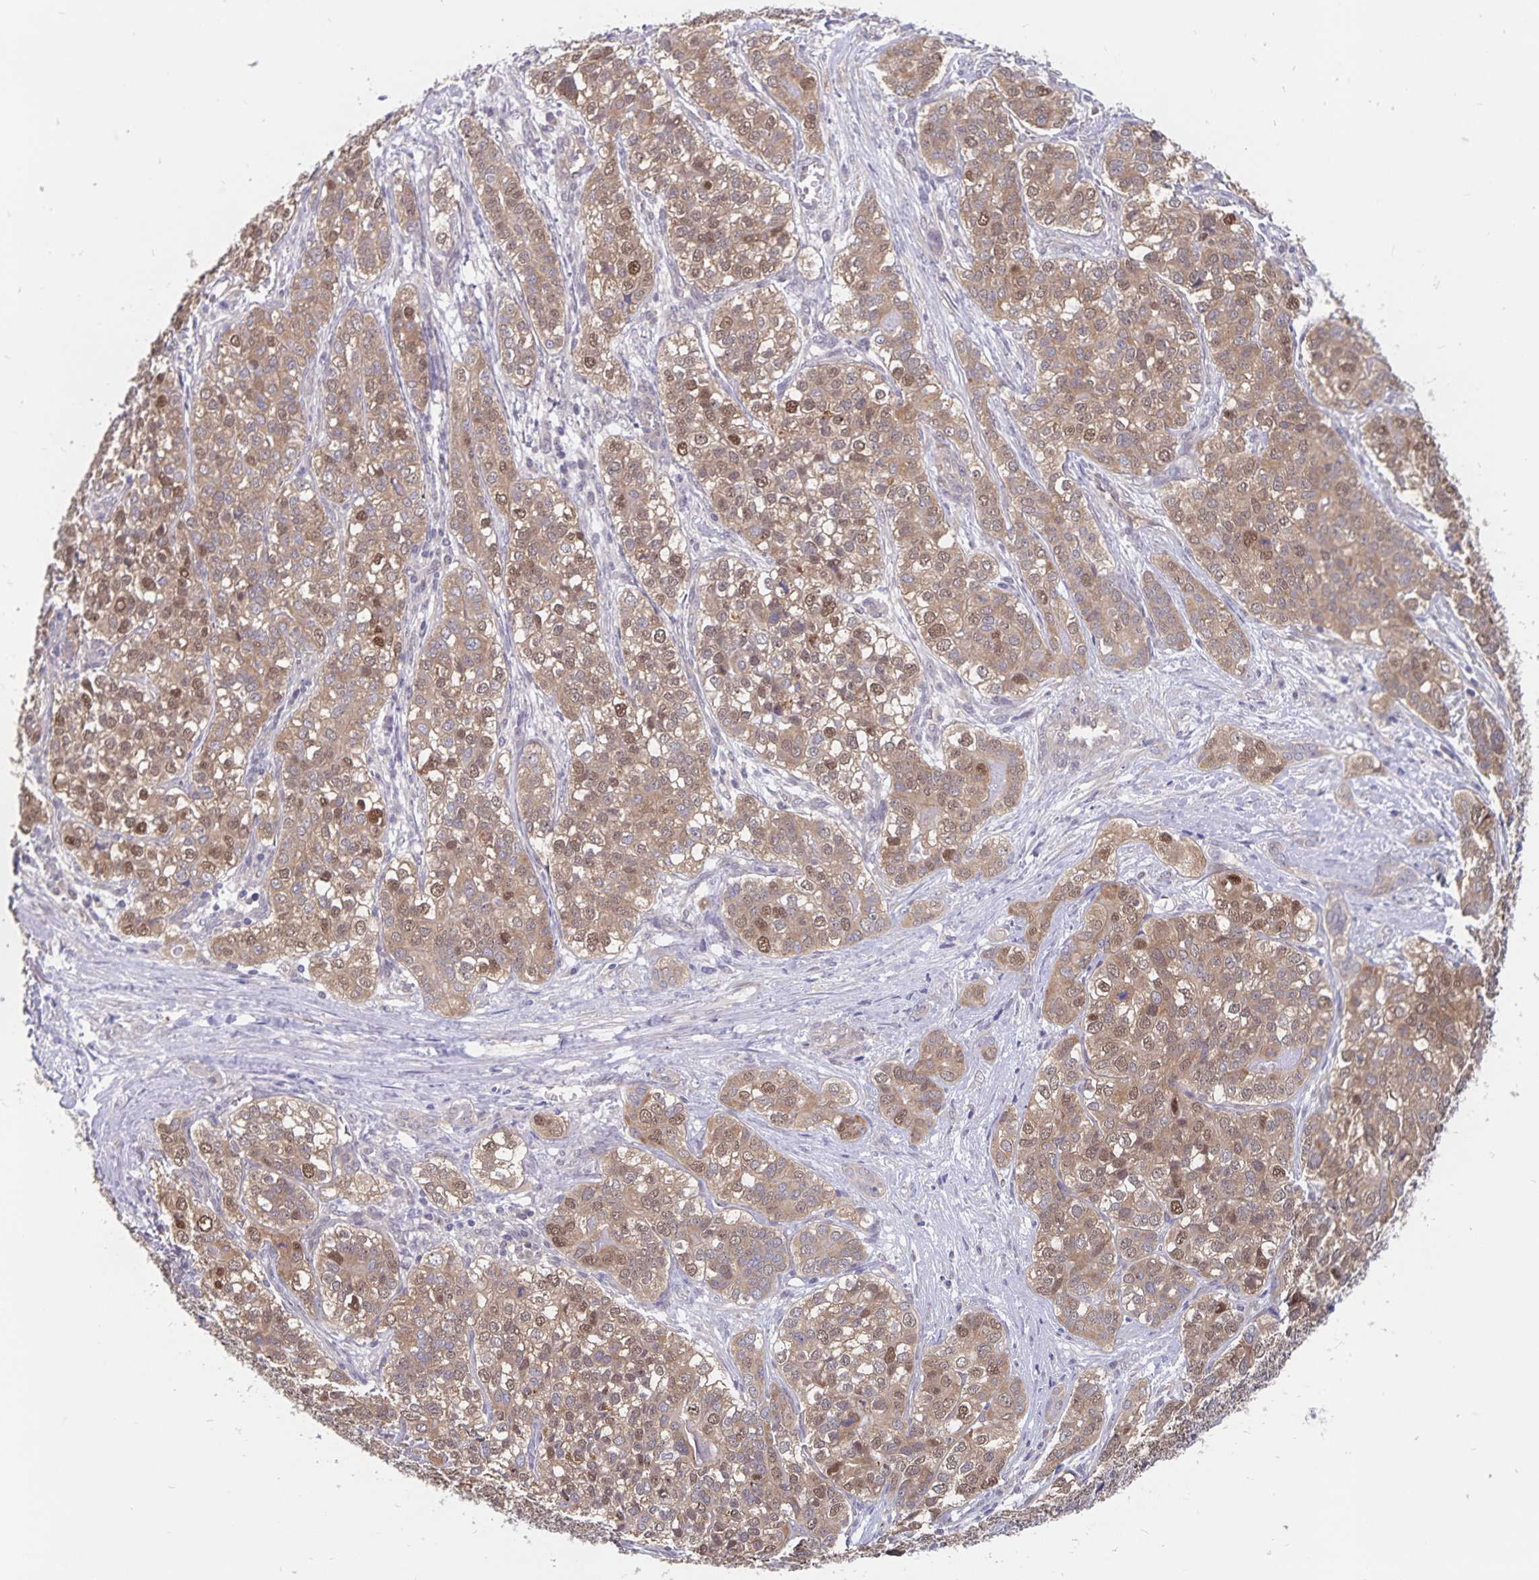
{"staining": {"intensity": "moderate", "quantity": ">75%", "location": "cytoplasmic/membranous,nuclear"}, "tissue": "liver cancer", "cell_type": "Tumor cells", "image_type": "cancer", "snomed": [{"axis": "morphology", "description": "Cholangiocarcinoma"}, {"axis": "topography", "description": "Liver"}], "caption": "Liver cancer stained with a brown dye reveals moderate cytoplasmic/membranous and nuclear positive positivity in approximately >75% of tumor cells.", "gene": "BAG6", "patient": {"sex": "male", "age": 56}}